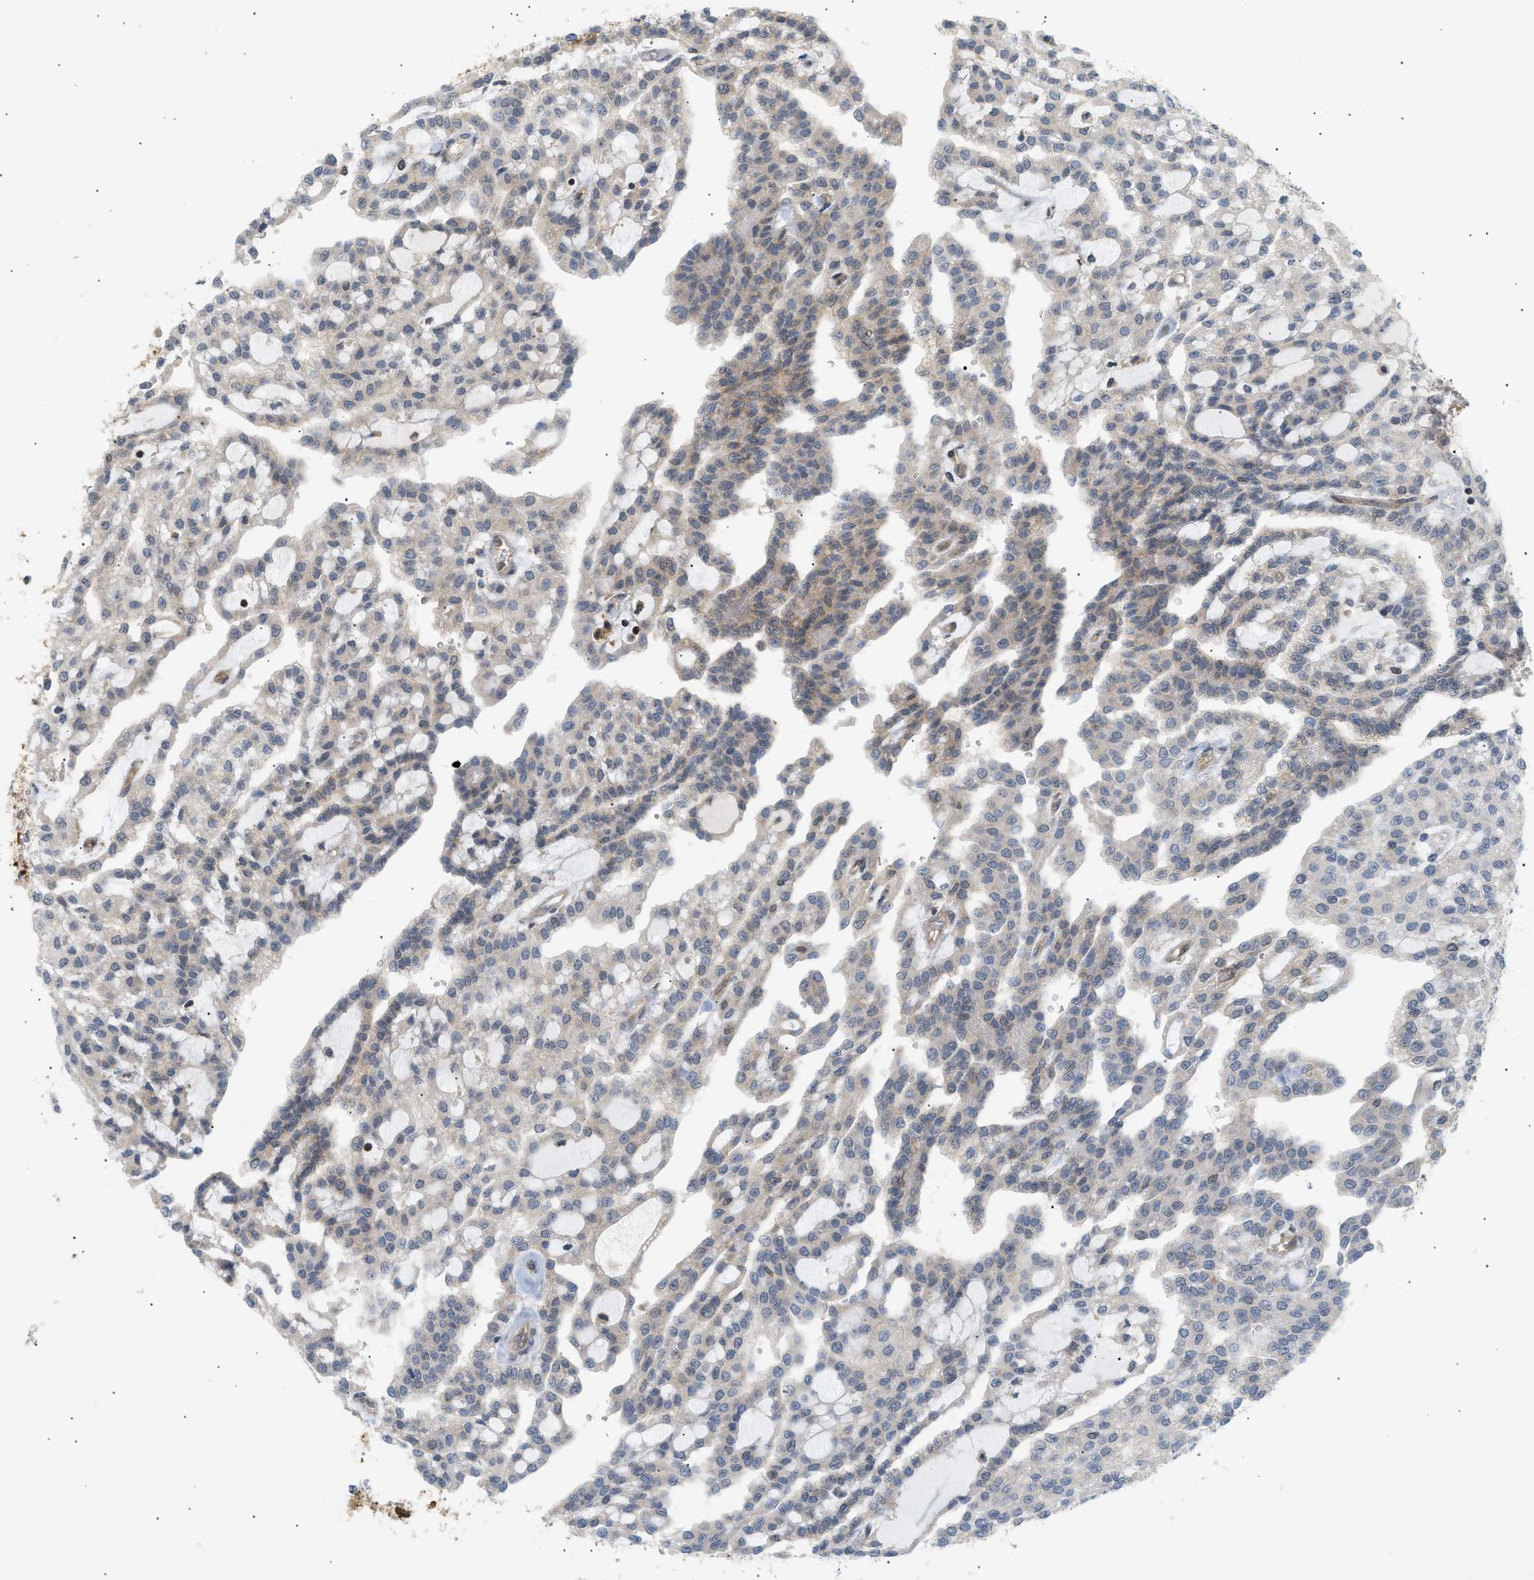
{"staining": {"intensity": "weak", "quantity": "<25%", "location": "cytoplasmic/membranous"}, "tissue": "renal cancer", "cell_type": "Tumor cells", "image_type": "cancer", "snomed": [{"axis": "morphology", "description": "Adenocarcinoma, NOS"}, {"axis": "topography", "description": "Kidney"}], "caption": "A high-resolution histopathology image shows immunohistochemistry staining of renal cancer, which displays no significant positivity in tumor cells.", "gene": "SHC1", "patient": {"sex": "male", "age": 63}}